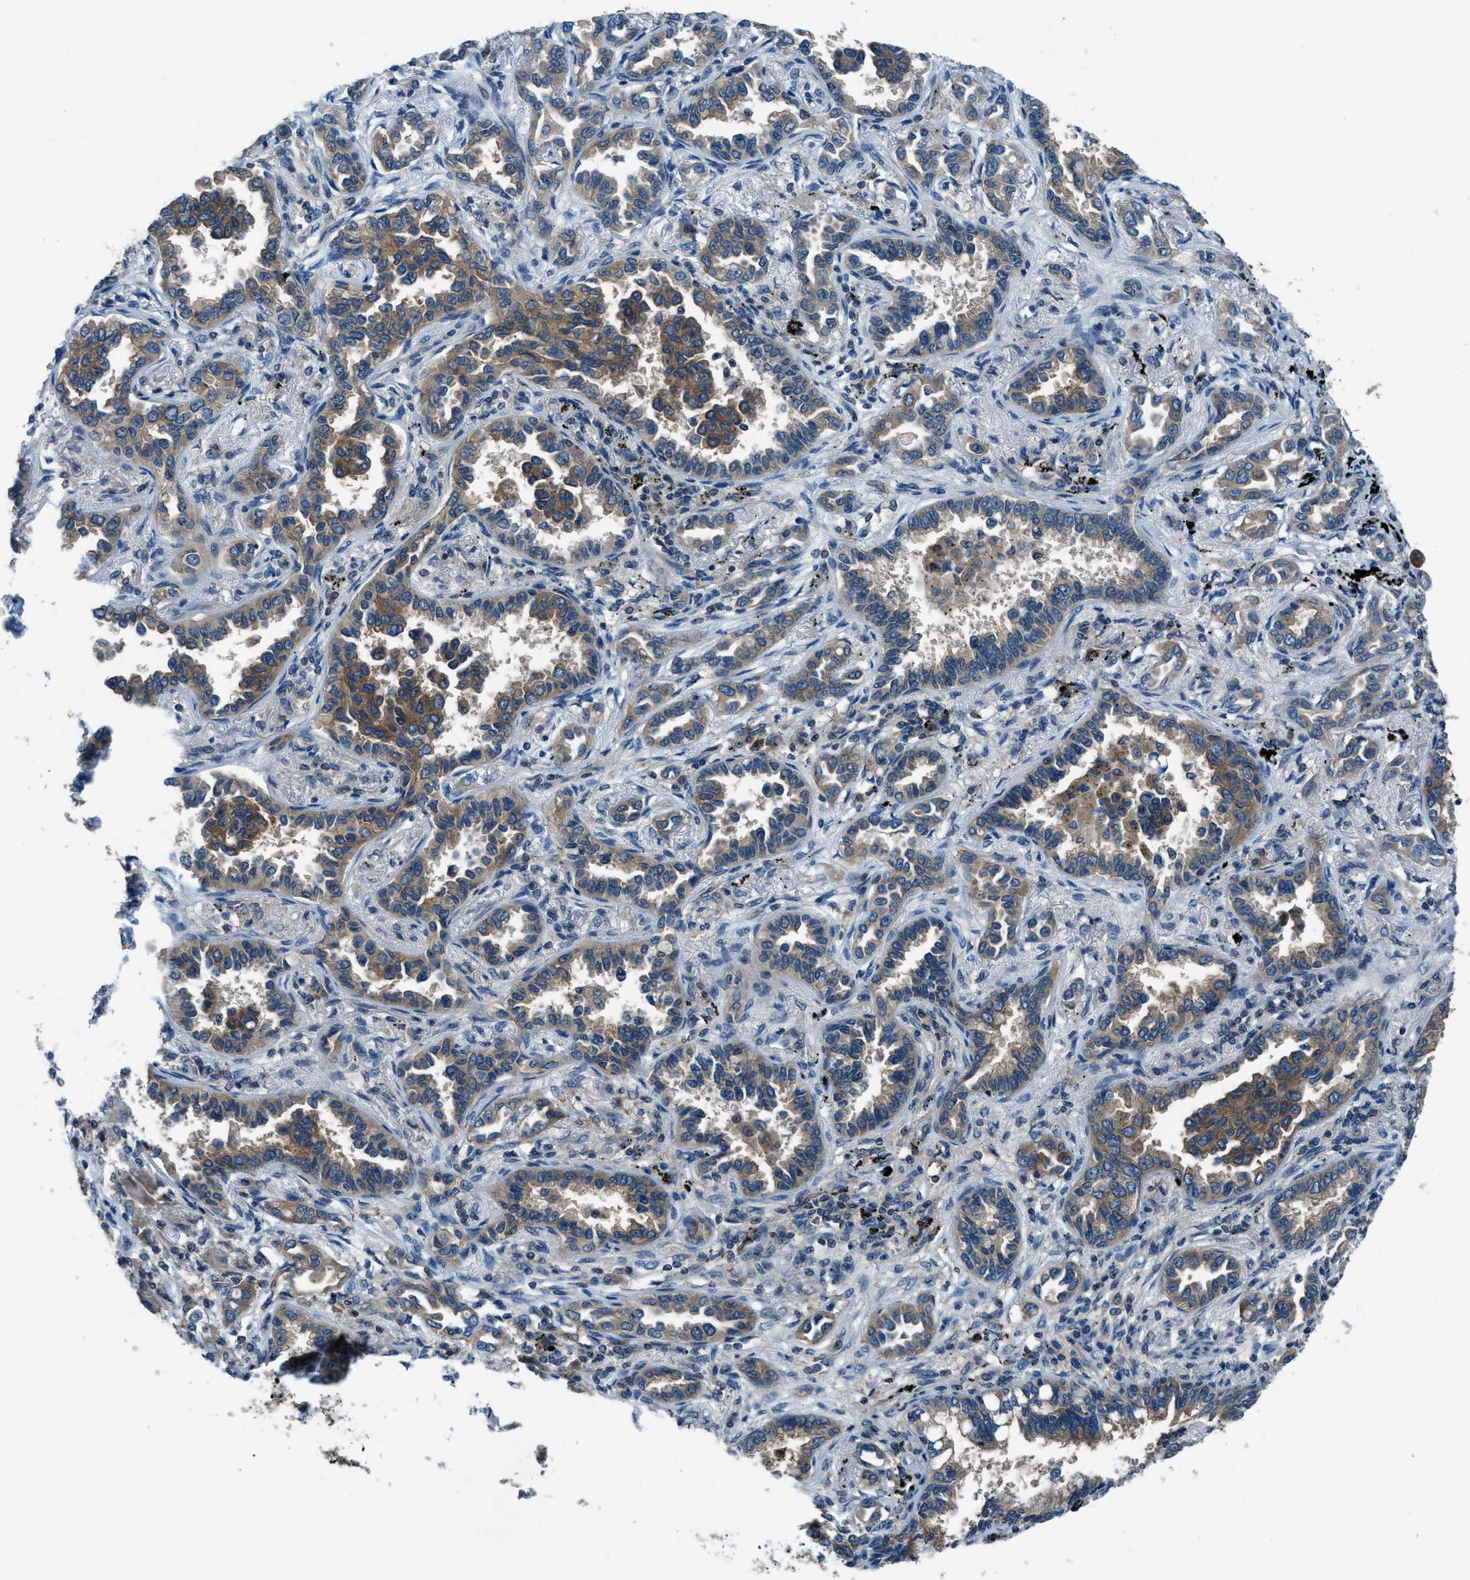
{"staining": {"intensity": "moderate", "quantity": ">75%", "location": "cytoplasmic/membranous"}, "tissue": "lung cancer", "cell_type": "Tumor cells", "image_type": "cancer", "snomed": [{"axis": "morphology", "description": "Normal tissue, NOS"}, {"axis": "morphology", "description": "Adenocarcinoma, NOS"}, {"axis": "topography", "description": "Lung"}], "caption": "The histopathology image shows immunohistochemical staining of lung cancer. There is moderate cytoplasmic/membranous positivity is present in about >75% of tumor cells.", "gene": "ARFGAP2", "patient": {"sex": "male", "age": 59}}